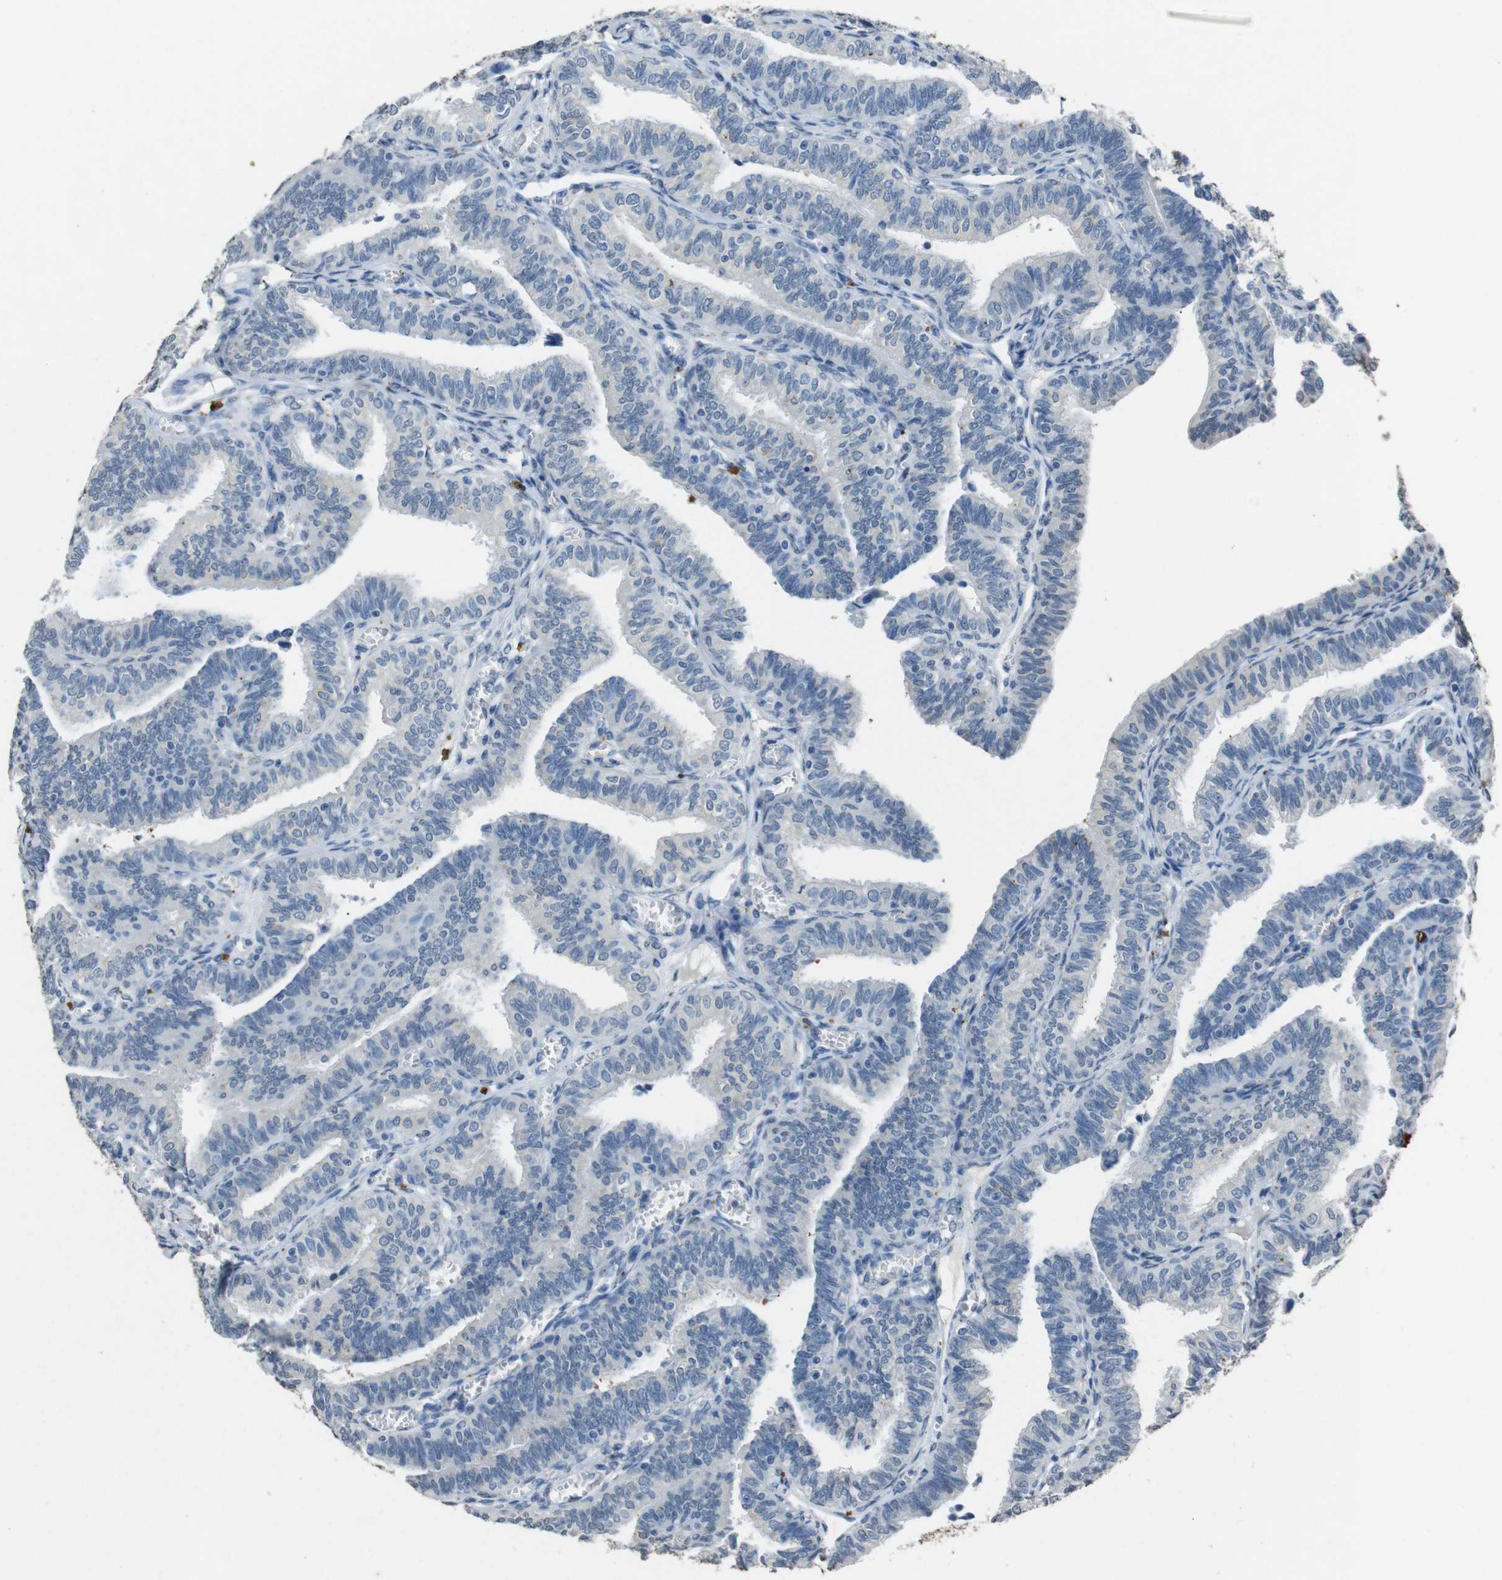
{"staining": {"intensity": "negative", "quantity": "none", "location": "none"}, "tissue": "fallopian tube", "cell_type": "Glandular cells", "image_type": "normal", "snomed": [{"axis": "morphology", "description": "Normal tissue, NOS"}, {"axis": "topography", "description": "Fallopian tube"}], "caption": "Glandular cells are negative for brown protein staining in unremarkable fallopian tube. (Stains: DAB (3,3'-diaminobenzidine) immunohistochemistry with hematoxylin counter stain, Microscopy: brightfield microscopy at high magnification).", "gene": "STBD1", "patient": {"sex": "female", "age": 32}}